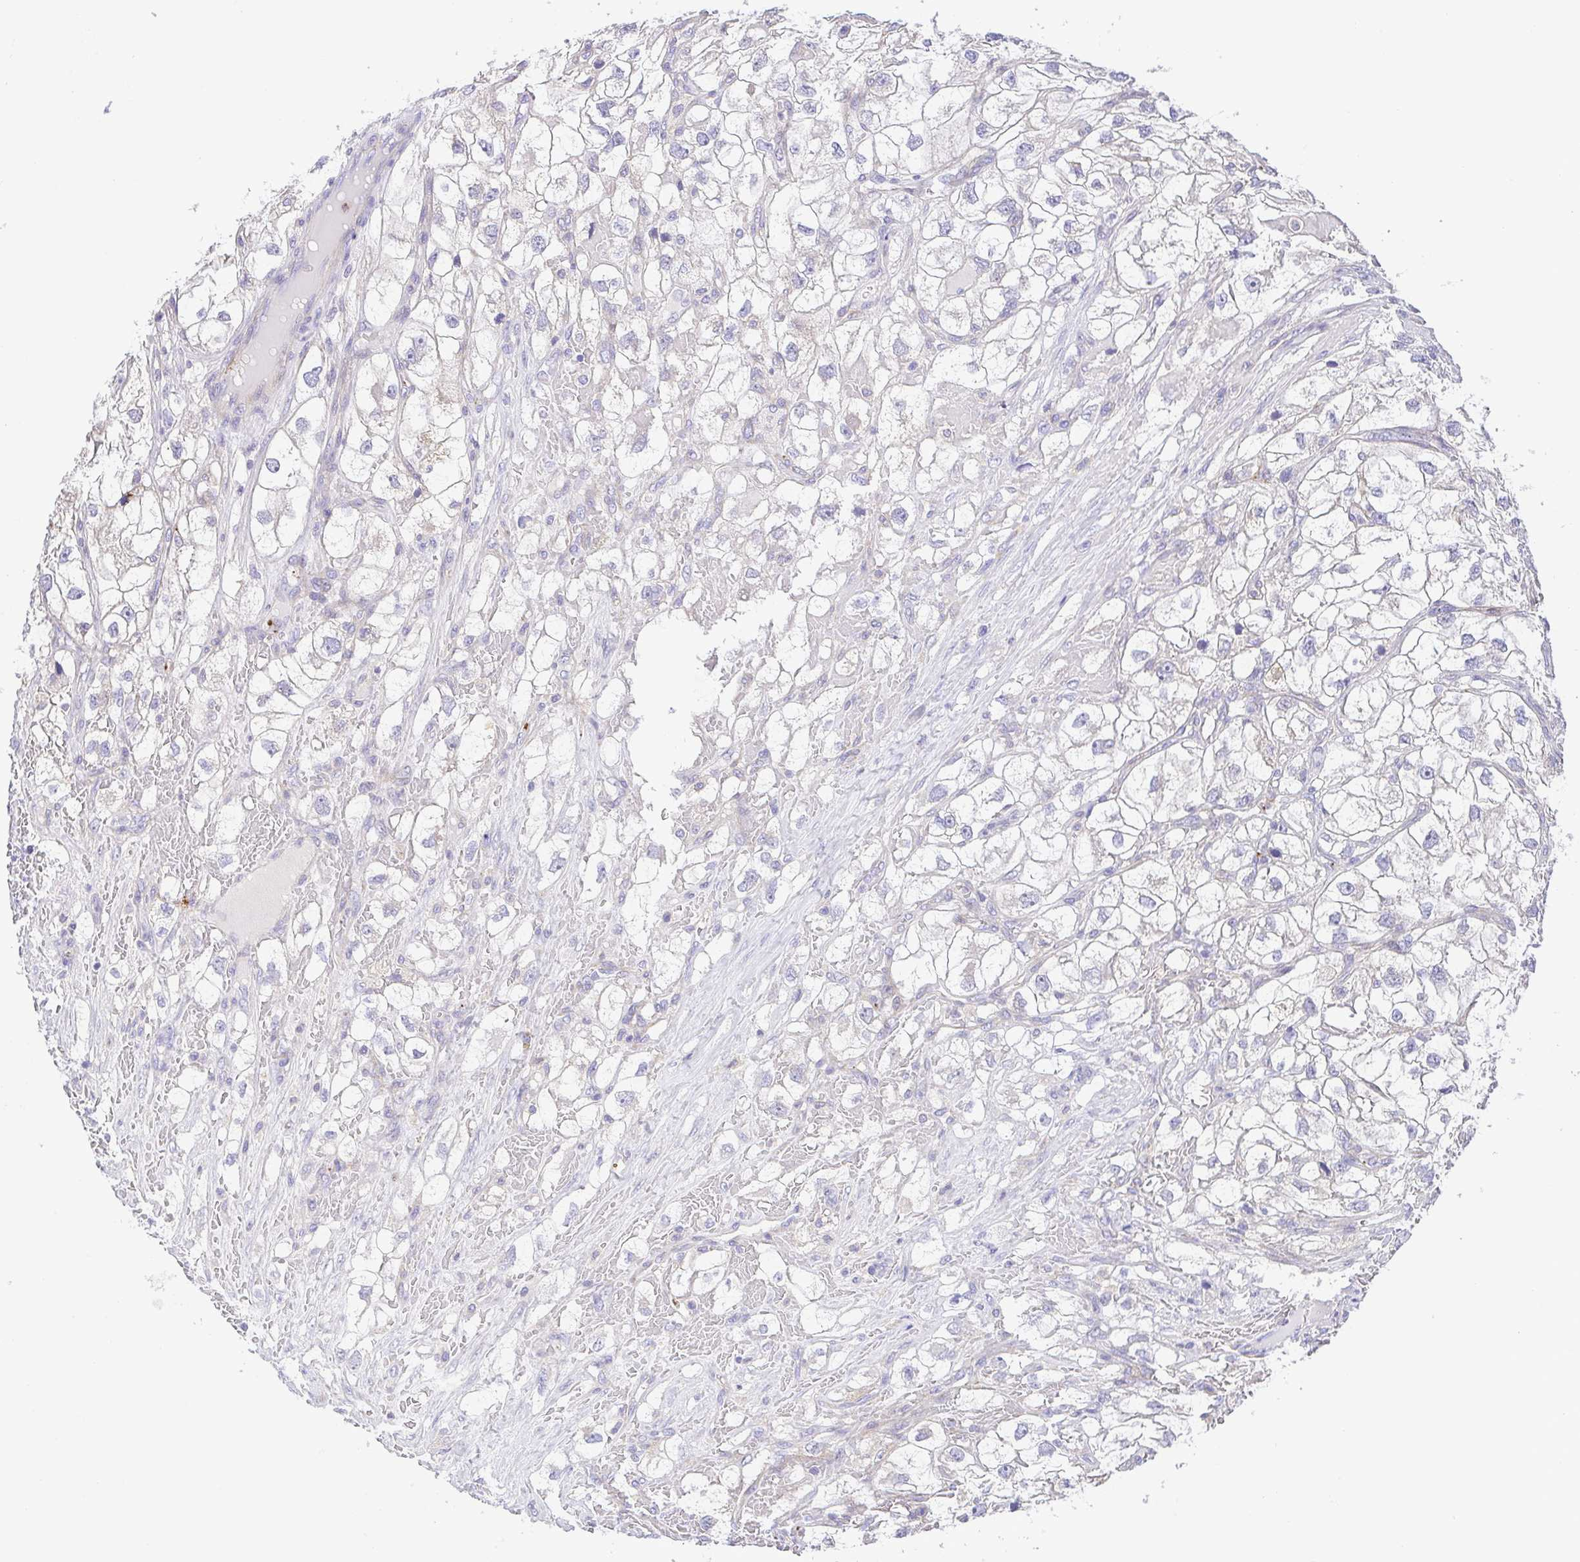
{"staining": {"intensity": "negative", "quantity": "none", "location": "none"}, "tissue": "renal cancer", "cell_type": "Tumor cells", "image_type": "cancer", "snomed": [{"axis": "morphology", "description": "Adenocarcinoma, NOS"}, {"axis": "topography", "description": "Kidney"}], "caption": "Human renal cancer stained for a protein using immunohistochemistry (IHC) displays no expression in tumor cells.", "gene": "PRR14L", "patient": {"sex": "male", "age": 59}}